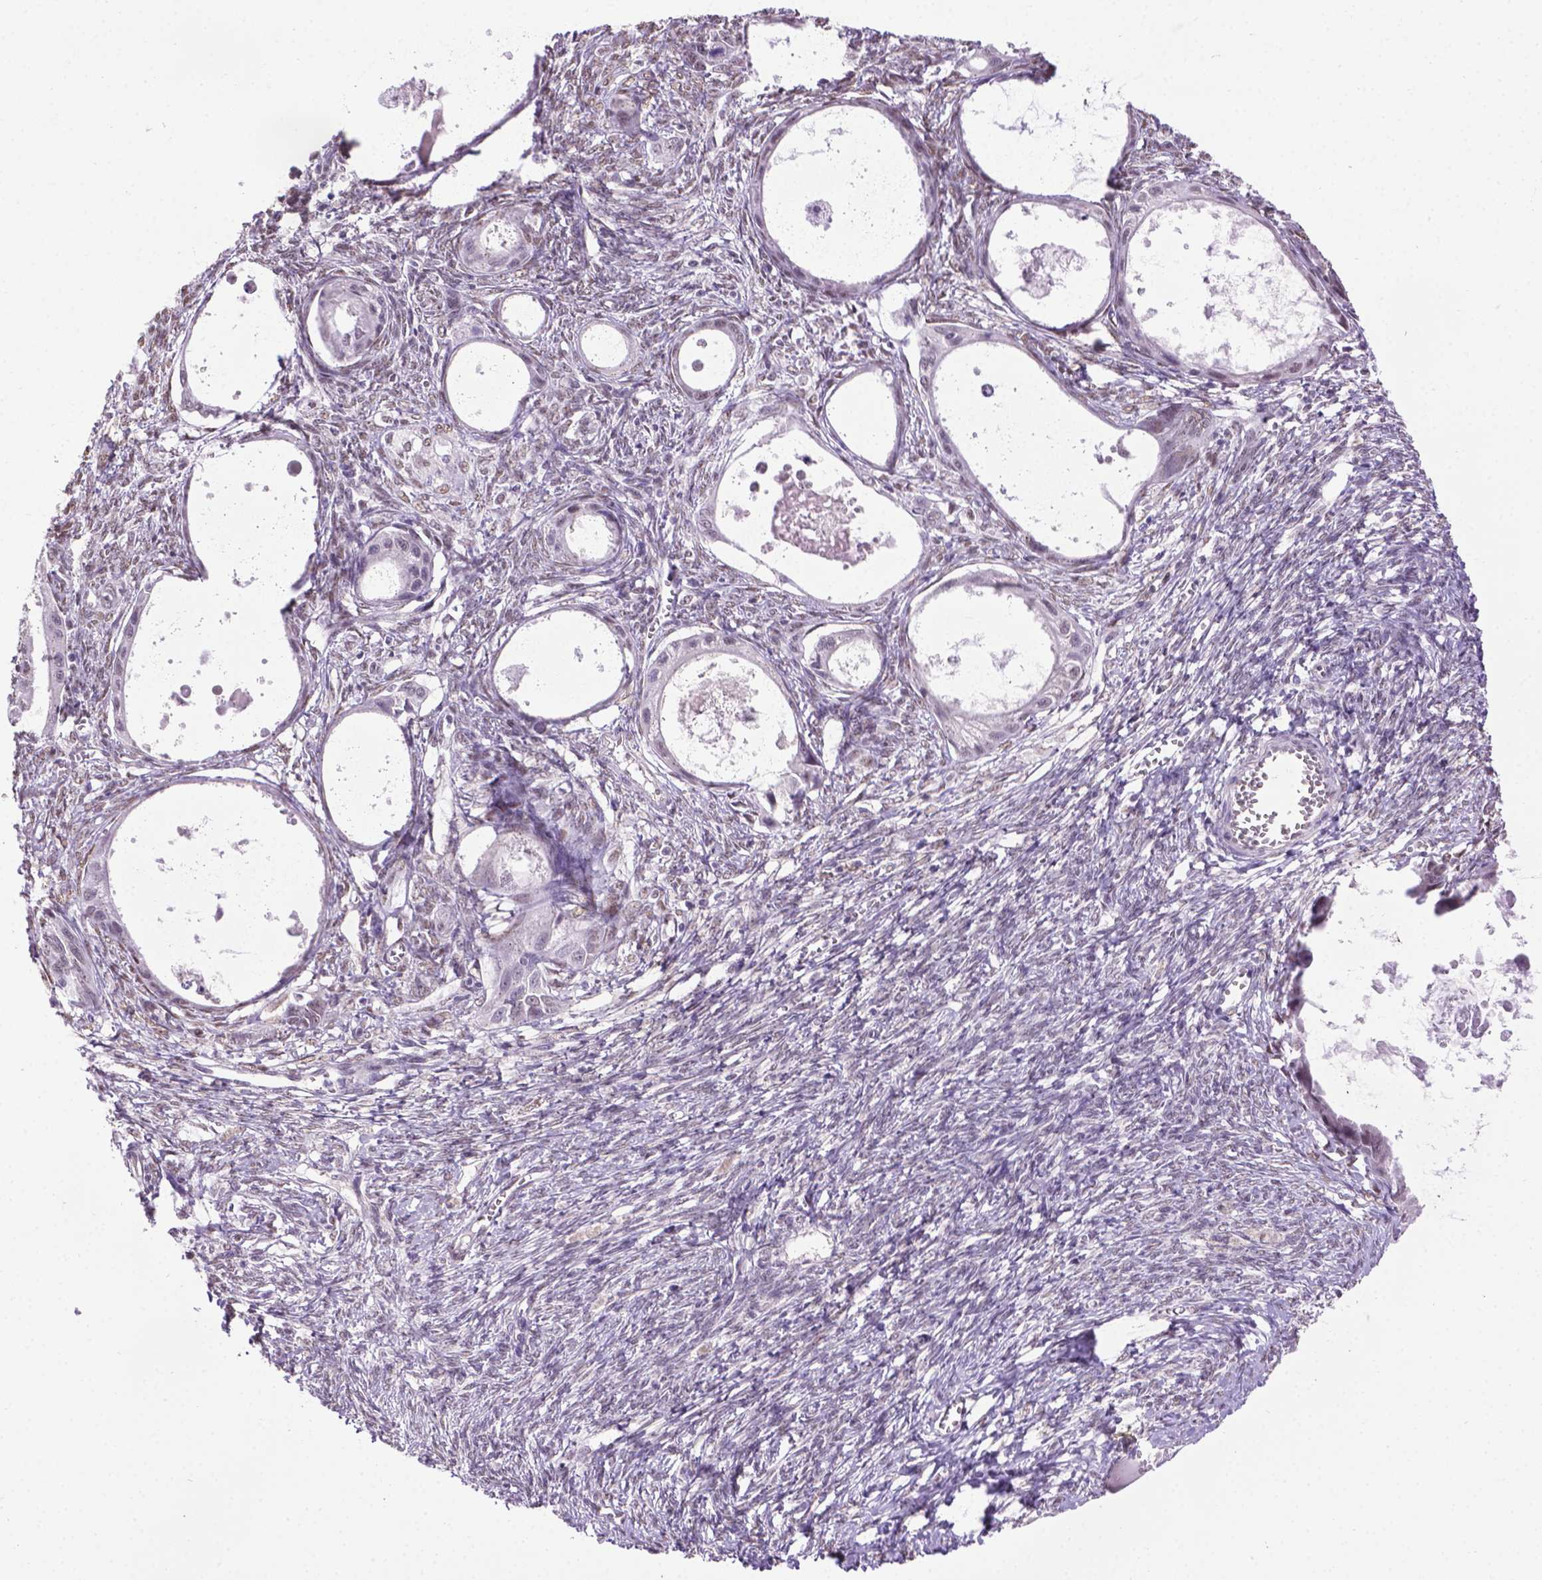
{"staining": {"intensity": "negative", "quantity": "none", "location": "none"}, "tissue": "ovarian cancer", "cell_type": "Tumor cells", "image_type": "cancer", "snomed": [{"axis": "morphology", "description": "Cystadenocarcinoma, mucinous, NOS"}, {"axis": "topography", "description": "Ovary"}], "caption": "DAB (3,3'-diaminobenzidine) immunohistochemical staining of mucinous cystadenocarcinoma (ovarian) exhibits no significant staining in tumor cells. (DAB (3,3'-diaminobenzidine) immunohistochemistry, high magnification).", "gene": "ABI2", "patient": {"sex": "female", "age": 64}}